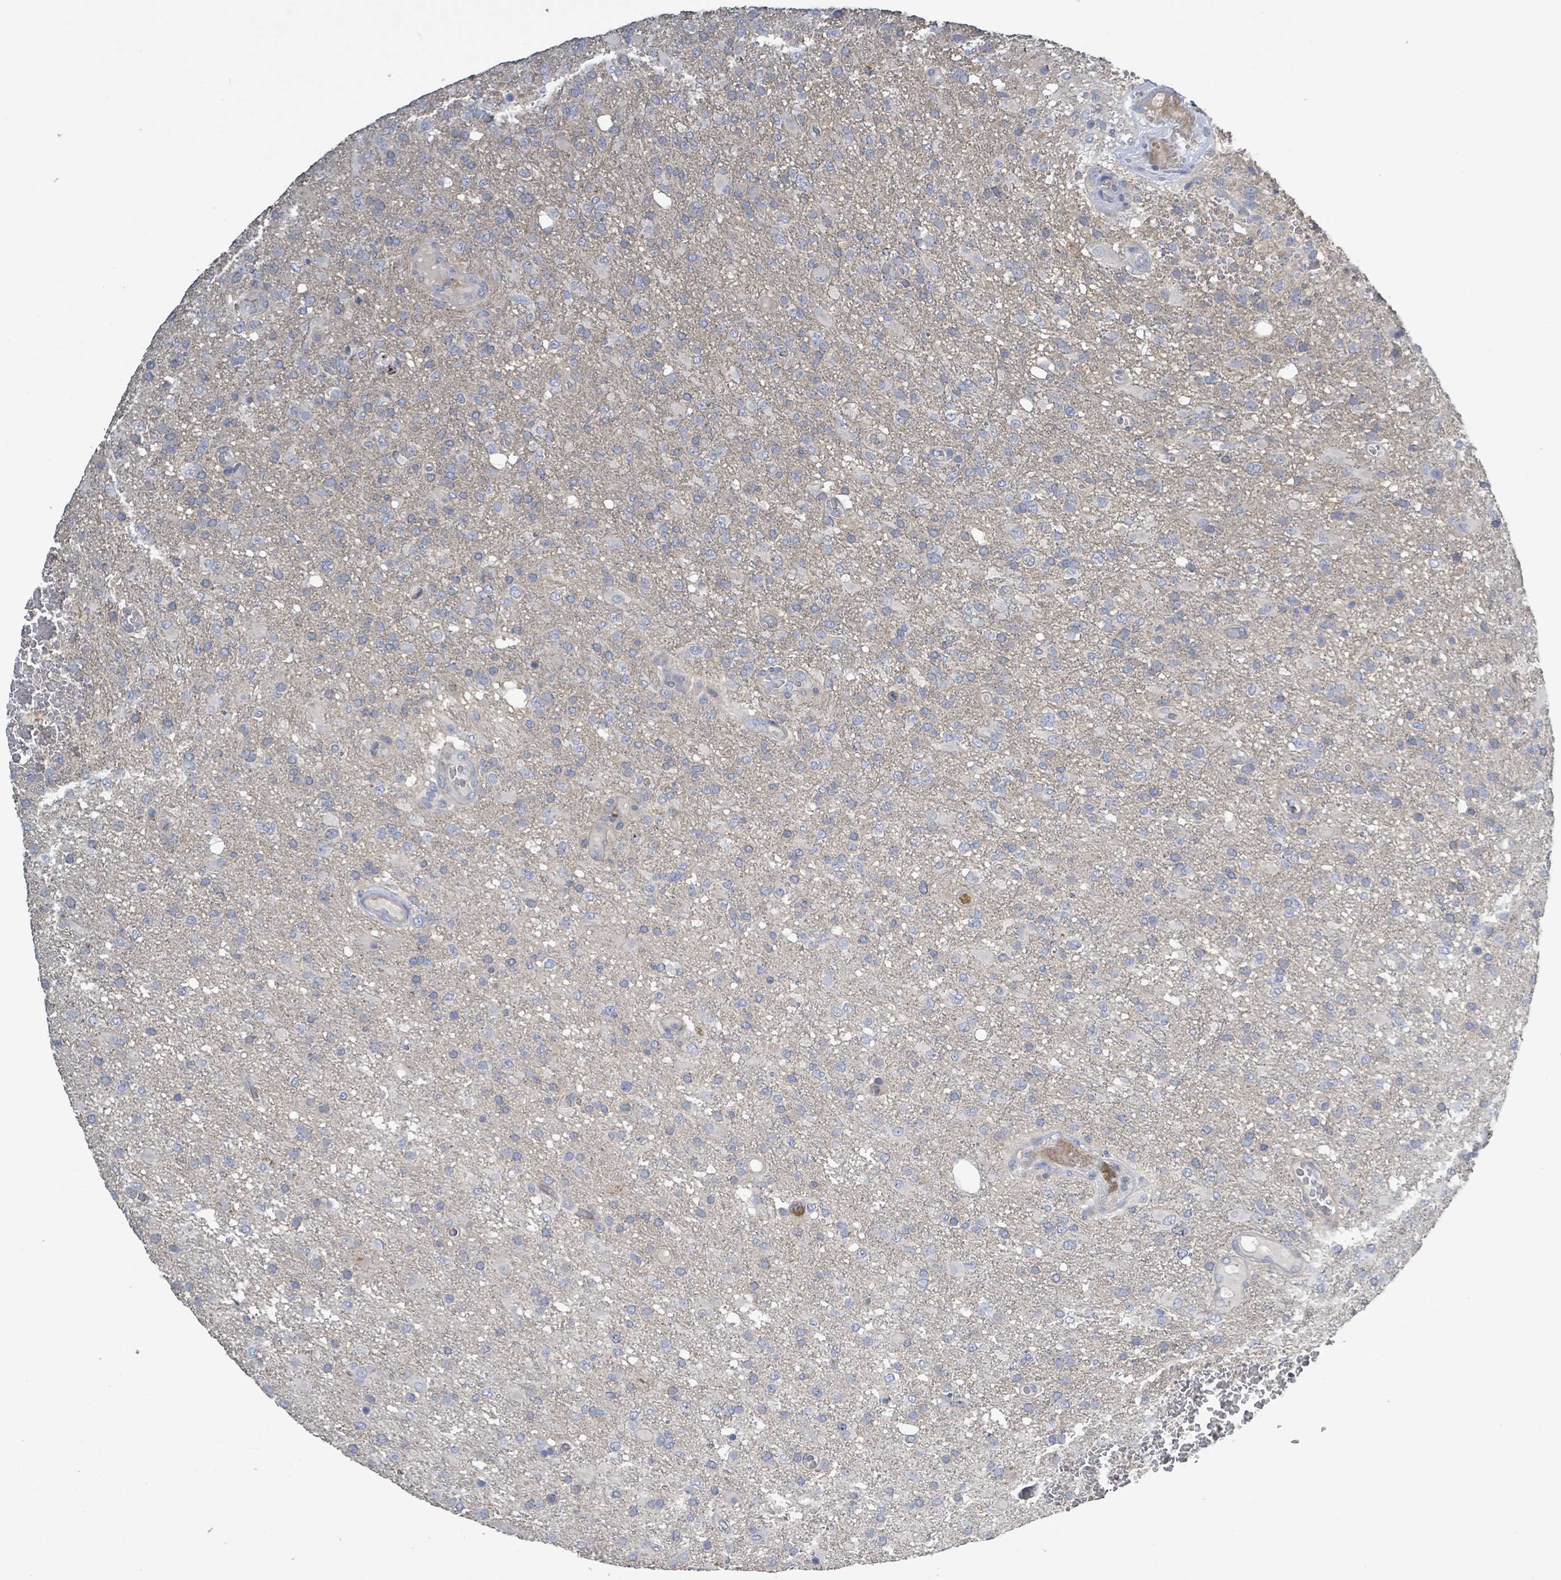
{"staining": {"intensity": "negative", "quantity": "none", "location": "none"}, "tissue": "glioma", "cell_type": "Tumor cells", "image_type": "cancer", "snomed": [{"axis": "morphology", "description": "Glioma, malignant, High grade"}, {"axis": "topography", "description": "Brain"}], "caption": "Immunohistochemical staining of high-grade glioma (malignant) exhibits no significant positivity in tumor cells.", "gene": "KRAS", "patient": {"sex": "female", "age": 74}}